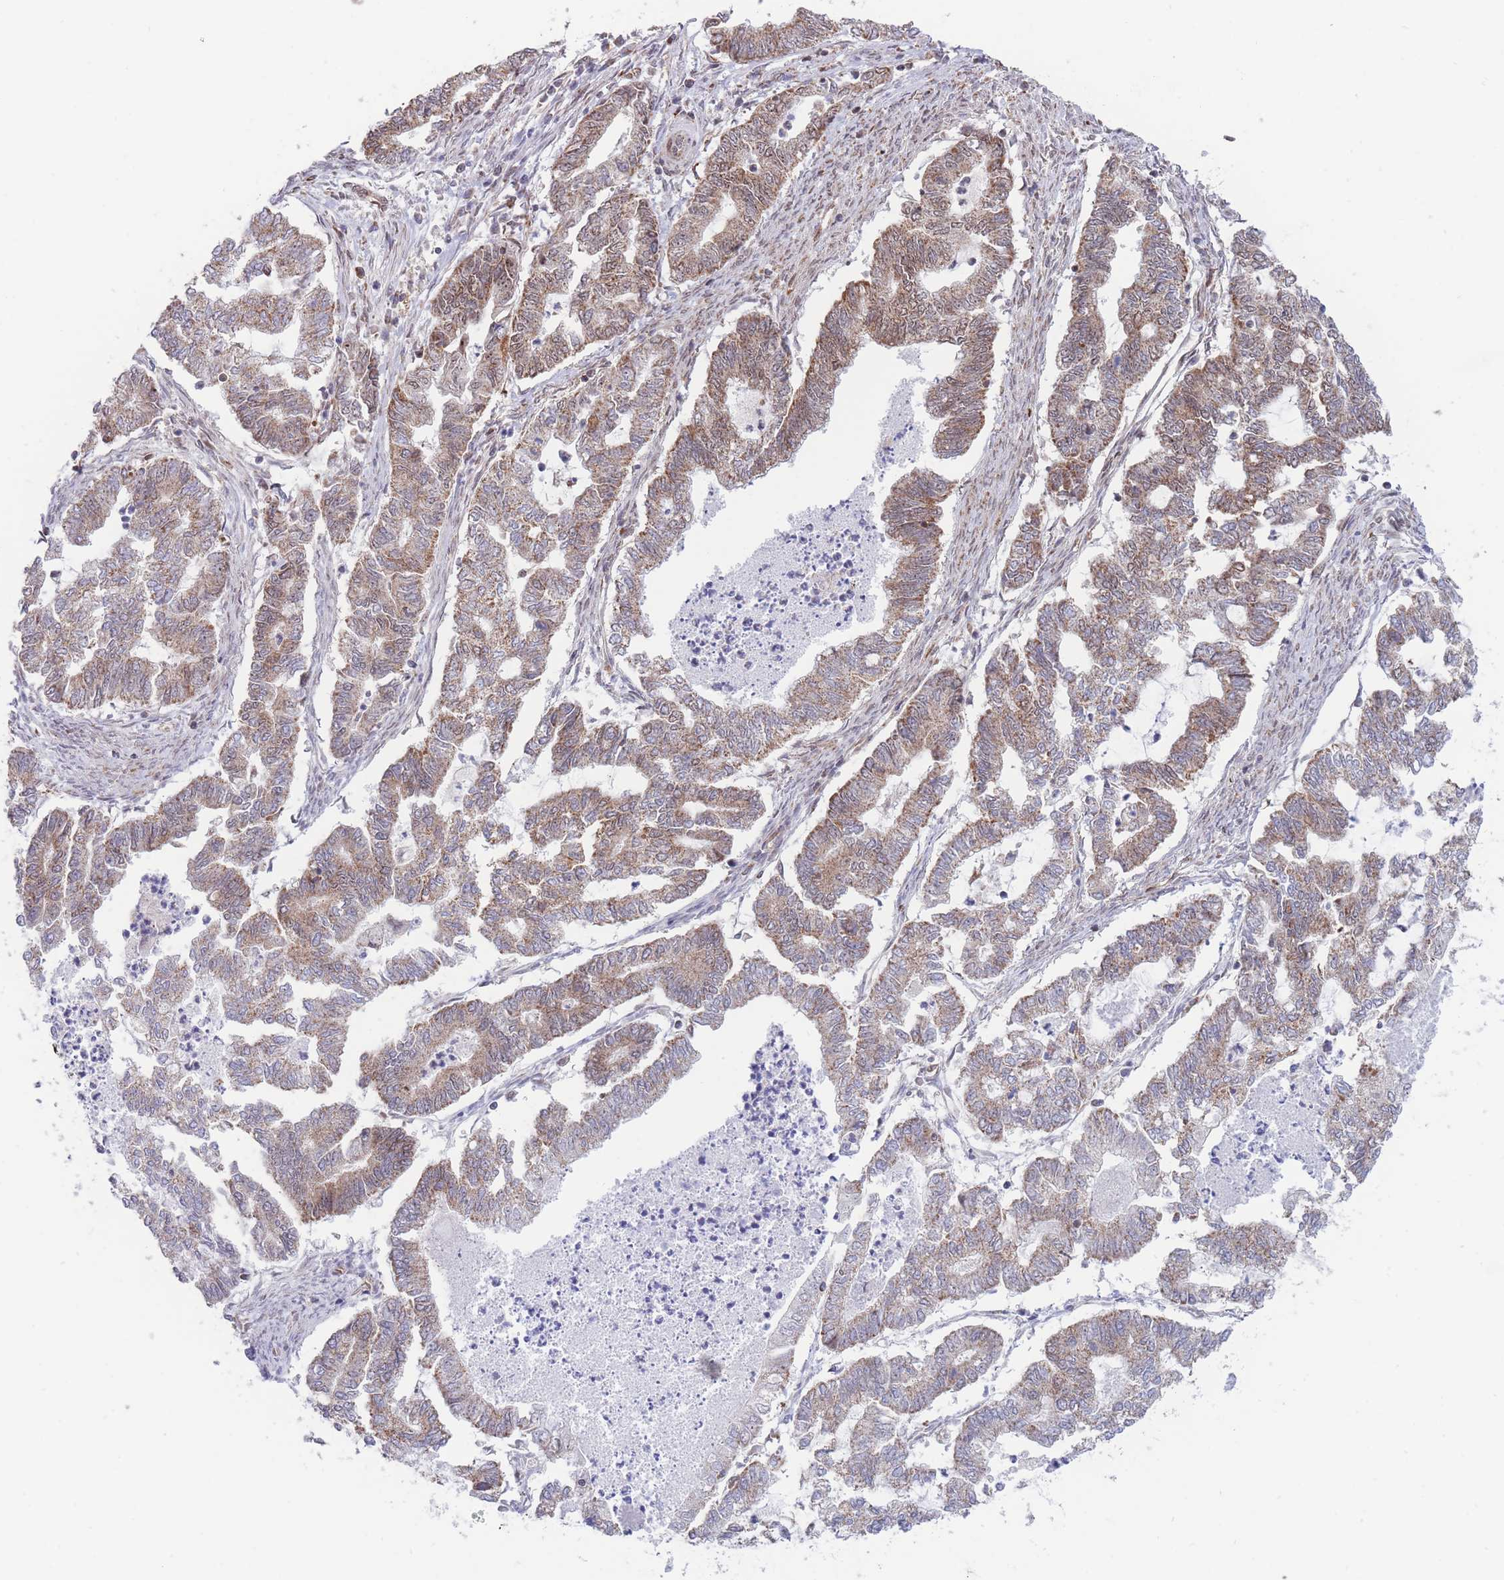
{"staining": {"intensity": "weak", "quantity": "25%-75%", "location": "cytoplasmic/membranous,nuclear"}, "tissue": "endometrial cancer", "cell_type": "Tumor cells", "image_type": "cancer", "snomed": [{"axis": "morphology", "description": "Adenocarcinoma, NOS"}, {"axis": "topography", "description": "Endometrium"}], "caption": "Endometrial cancer tissue reveals weak cytoplasmic/membranous and nuclear positivity in approximately 25%-75% of tumor cells, visualized by immunohistochemistry.", "gene": "BOD1L1", "patient": {"sex": "female", "age": 79}}